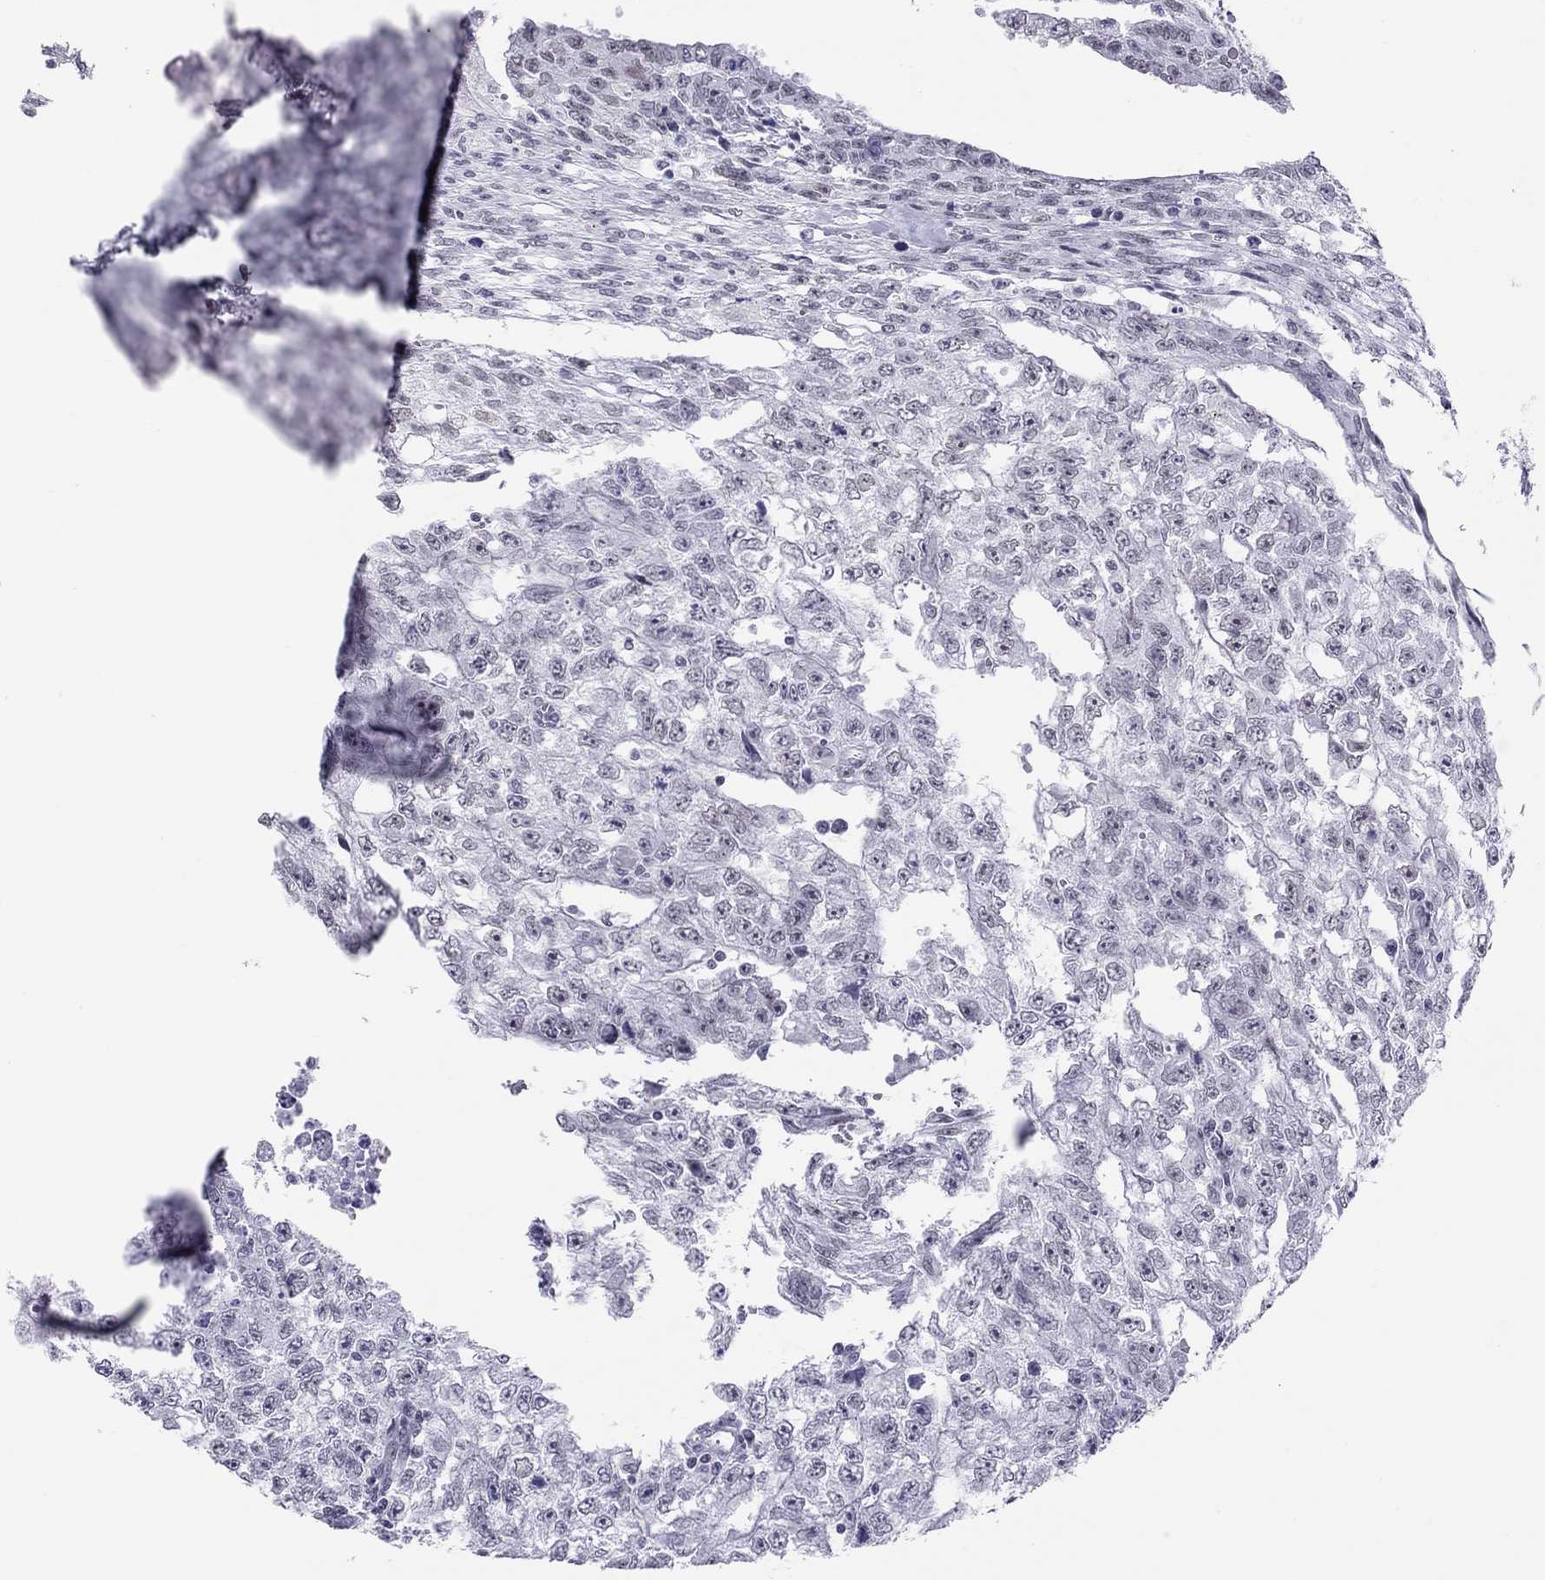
{"staining": {"intensity": "negative", "quantity": "none", "location": "none"}, "tissue": "testis cancer", "cell_type": "Tumor cells", "image_type": "cancer", "snomed": [{"axis": "morphology", "description": "Carcinoma, Embryonal, NOS"}, {"axis": "morphology", "description": "Teratoma, malignant, NOS"}, {"axis": "topography", "description": "Testis"}], "caption": "IHC micrograph of human testis cancer (malignant teratoma) stained for a protein (brown), which demonstrates no staining in tumor cells.", "gene": "JHY", "patient": {"sex": "male", "age": 24}}